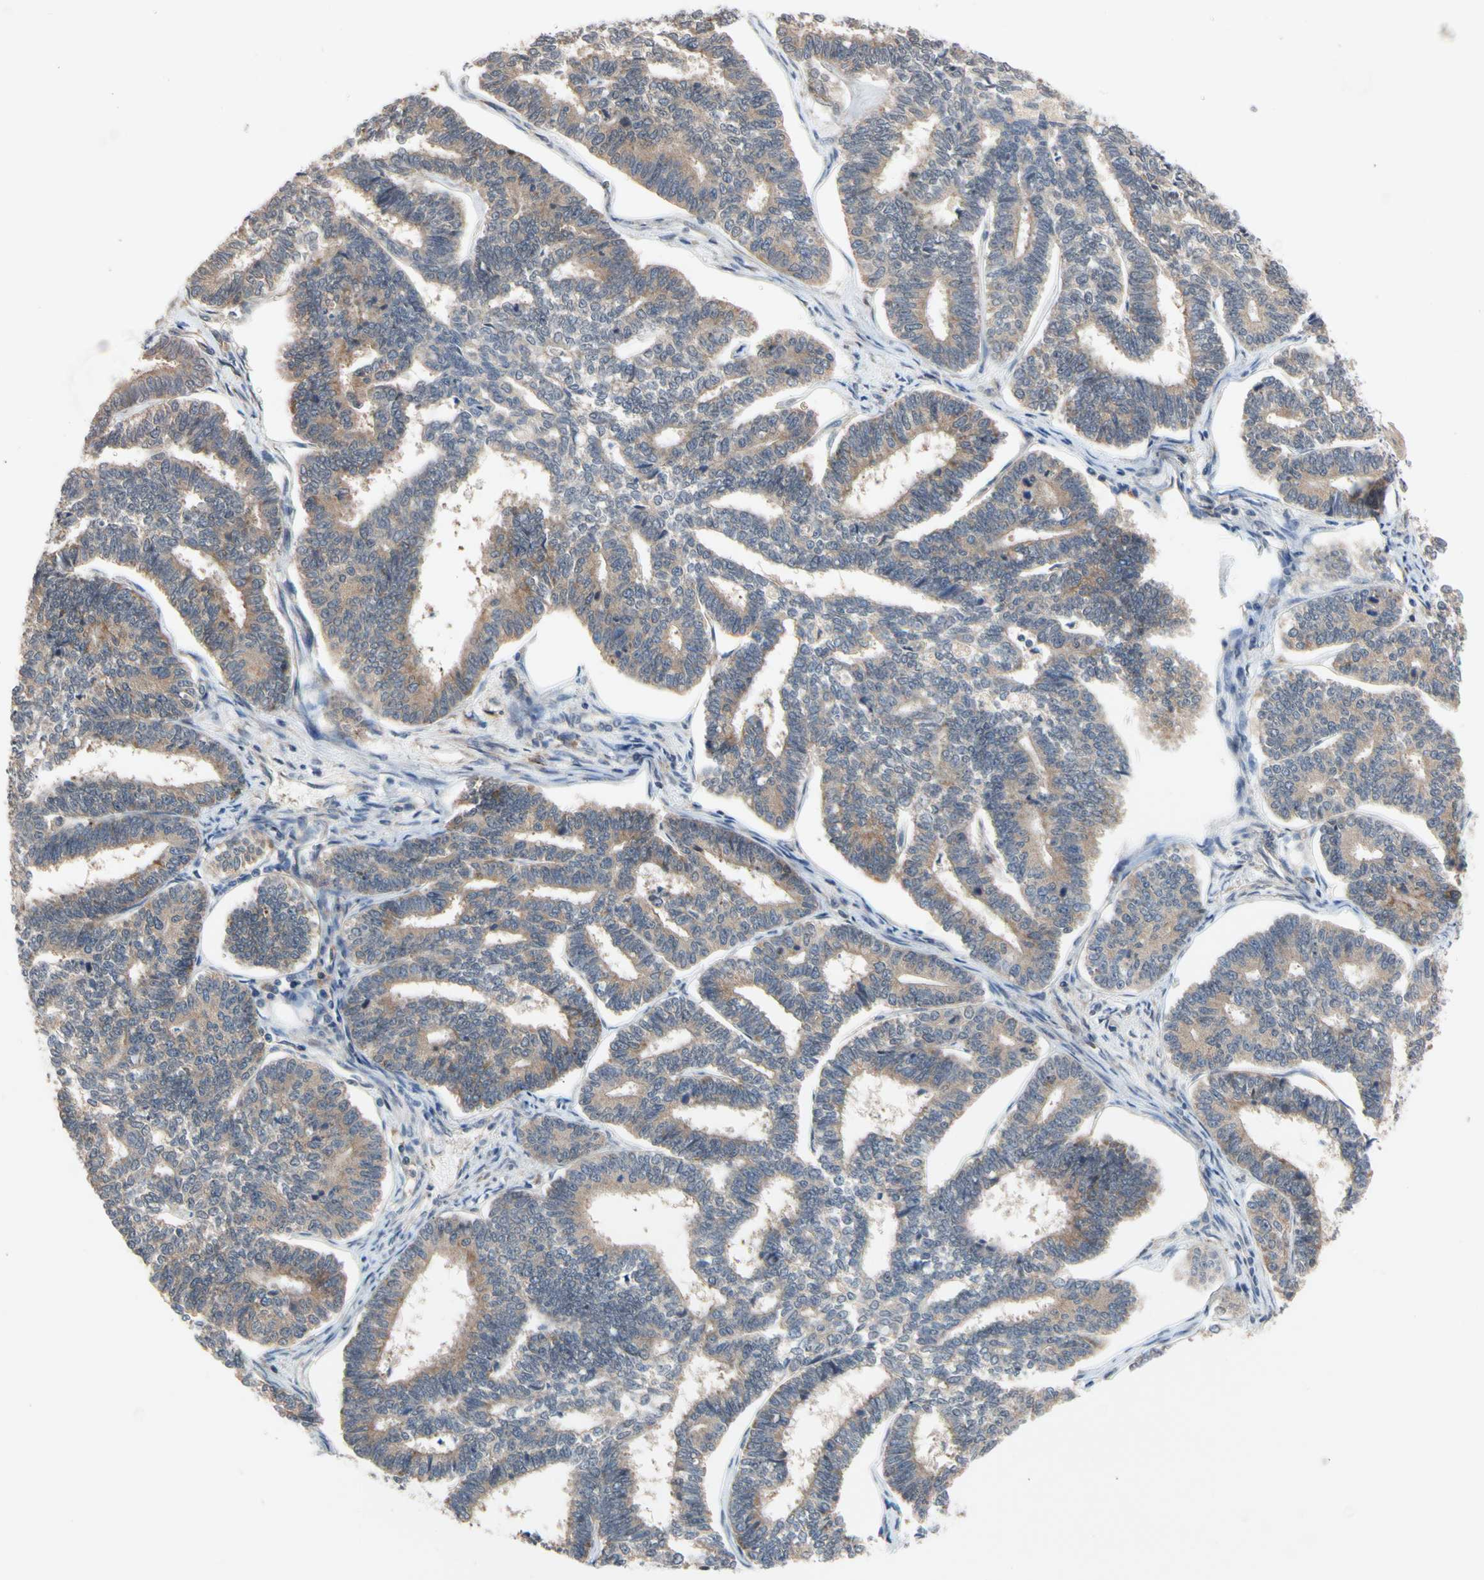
{"staining": {"intensity": "weak", "quantity": "25%-75%", "location": "cytoplasmic/membranous"}, "tissue": "endometrial cancer", "cell_type": "Tumor cells", "image_type": "cancer", "snomed": [{"axis": "morphology", "description": "Adenocarcinoma, NOS"}, {"axis": "topography", "description": "Endometrium"}], "caption": "Immunohistochemical staining of human endometrial adenocarcinoma shows low levels of weak cytoplasmic/membranous expression in about 25%-75% of tumor cells. (DAB (3,3'-diaminobenzidine) IHC with brightfield microscopy, high magnification).", "gene": "ANKHD1", "patient": {"sex": "female", "age": 70}}